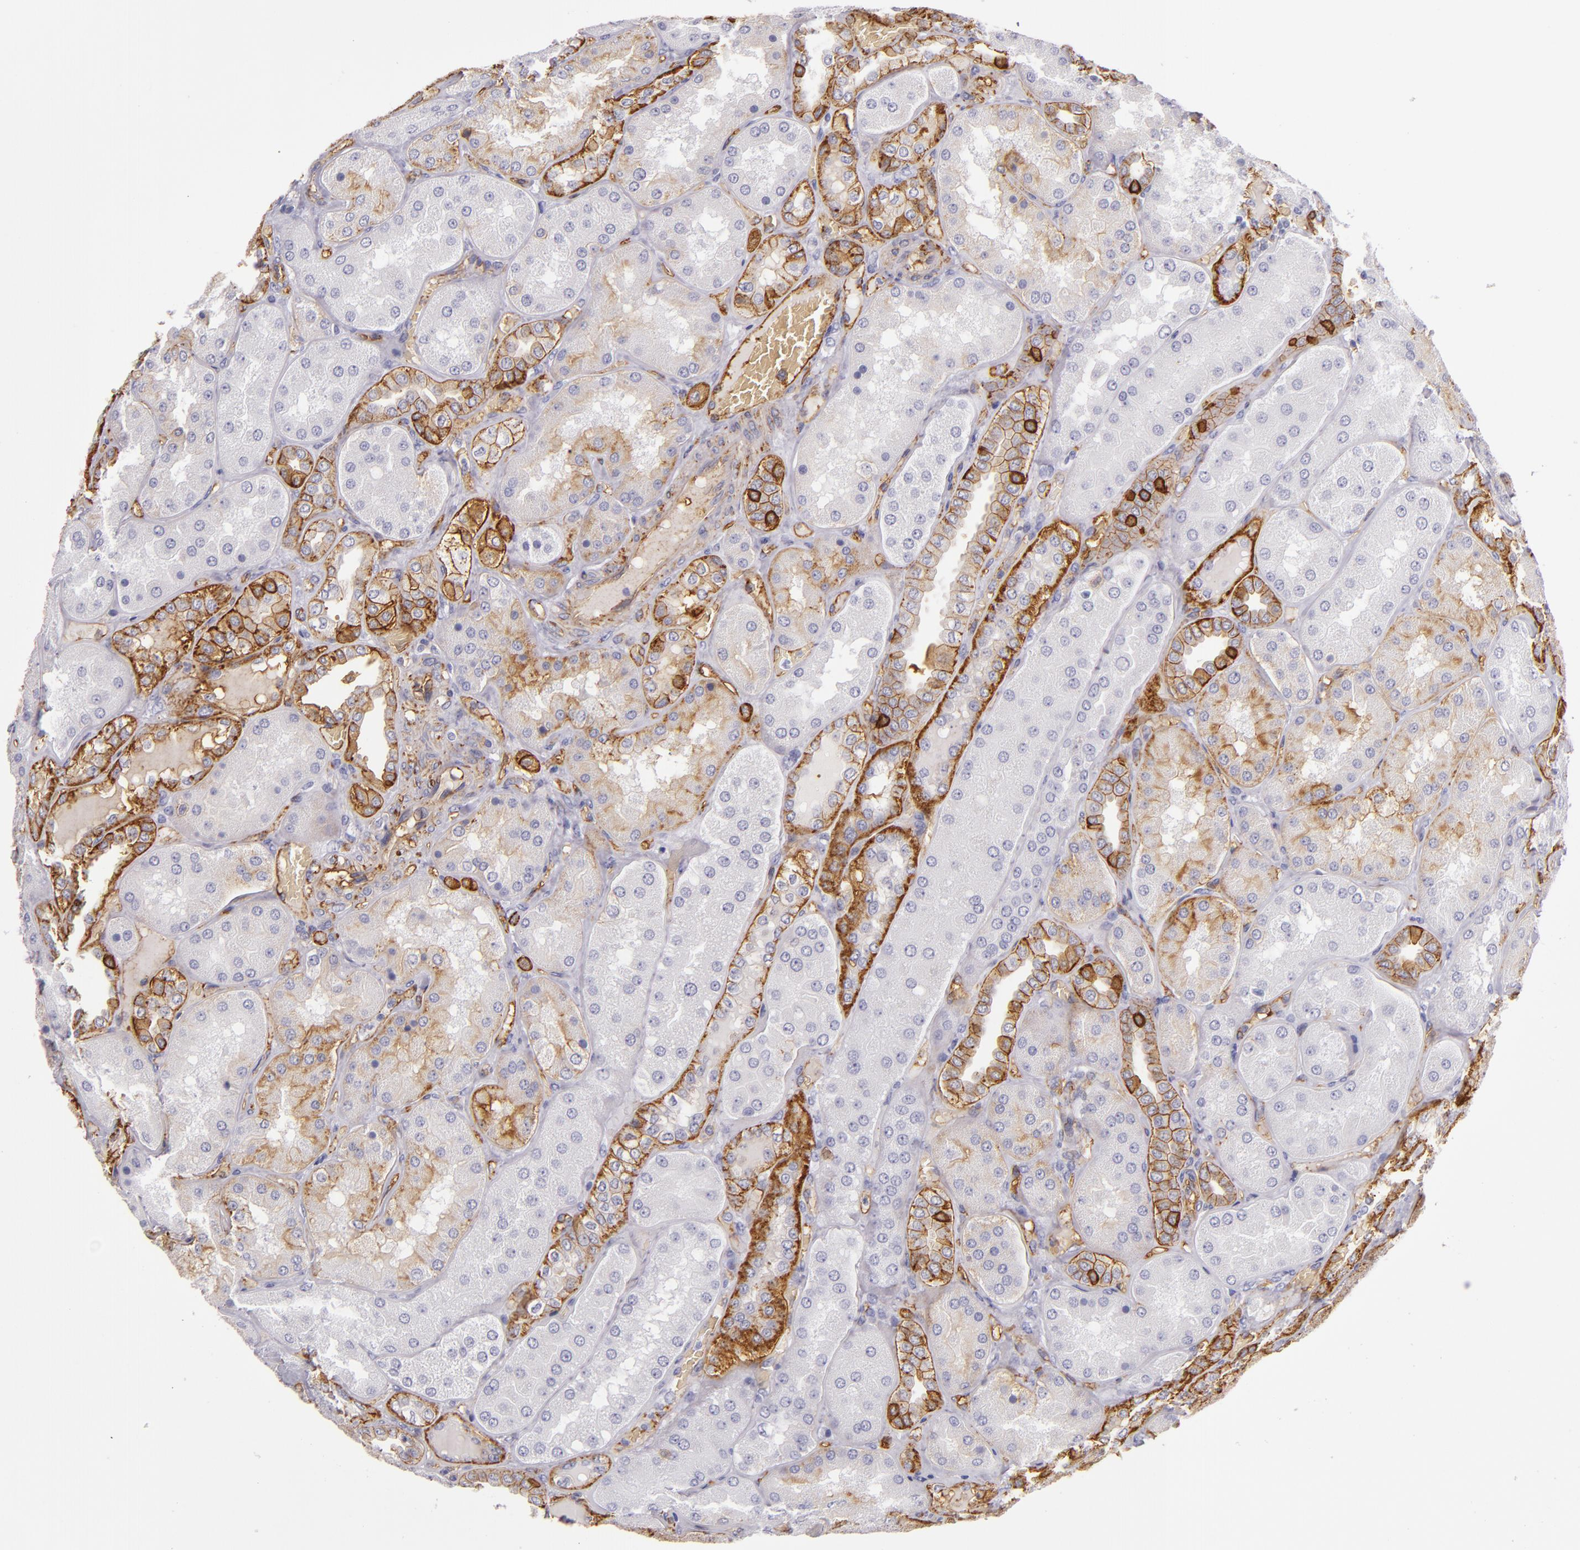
{"staining": {"intensity": "moderate", "quantity": ">75%", "location": "cytoplasmic/membranous"}, "tissue": "kidney", "cell_type": "Cells in glomeruli", "image_type": "normal", "snomed": [{"axis": "morphology", "description": "Normal tissue, NOS"}, {"axis": "topography", "description": "Kidney"}], "caption": "Kidney was stained to show a protein in brown. There is medium levels of moderate cytoplasmic/membranous expression in about >75% of cells in glomeruli.", "gene": "CD9", "patient": {"sex": "female", "age": 56}}